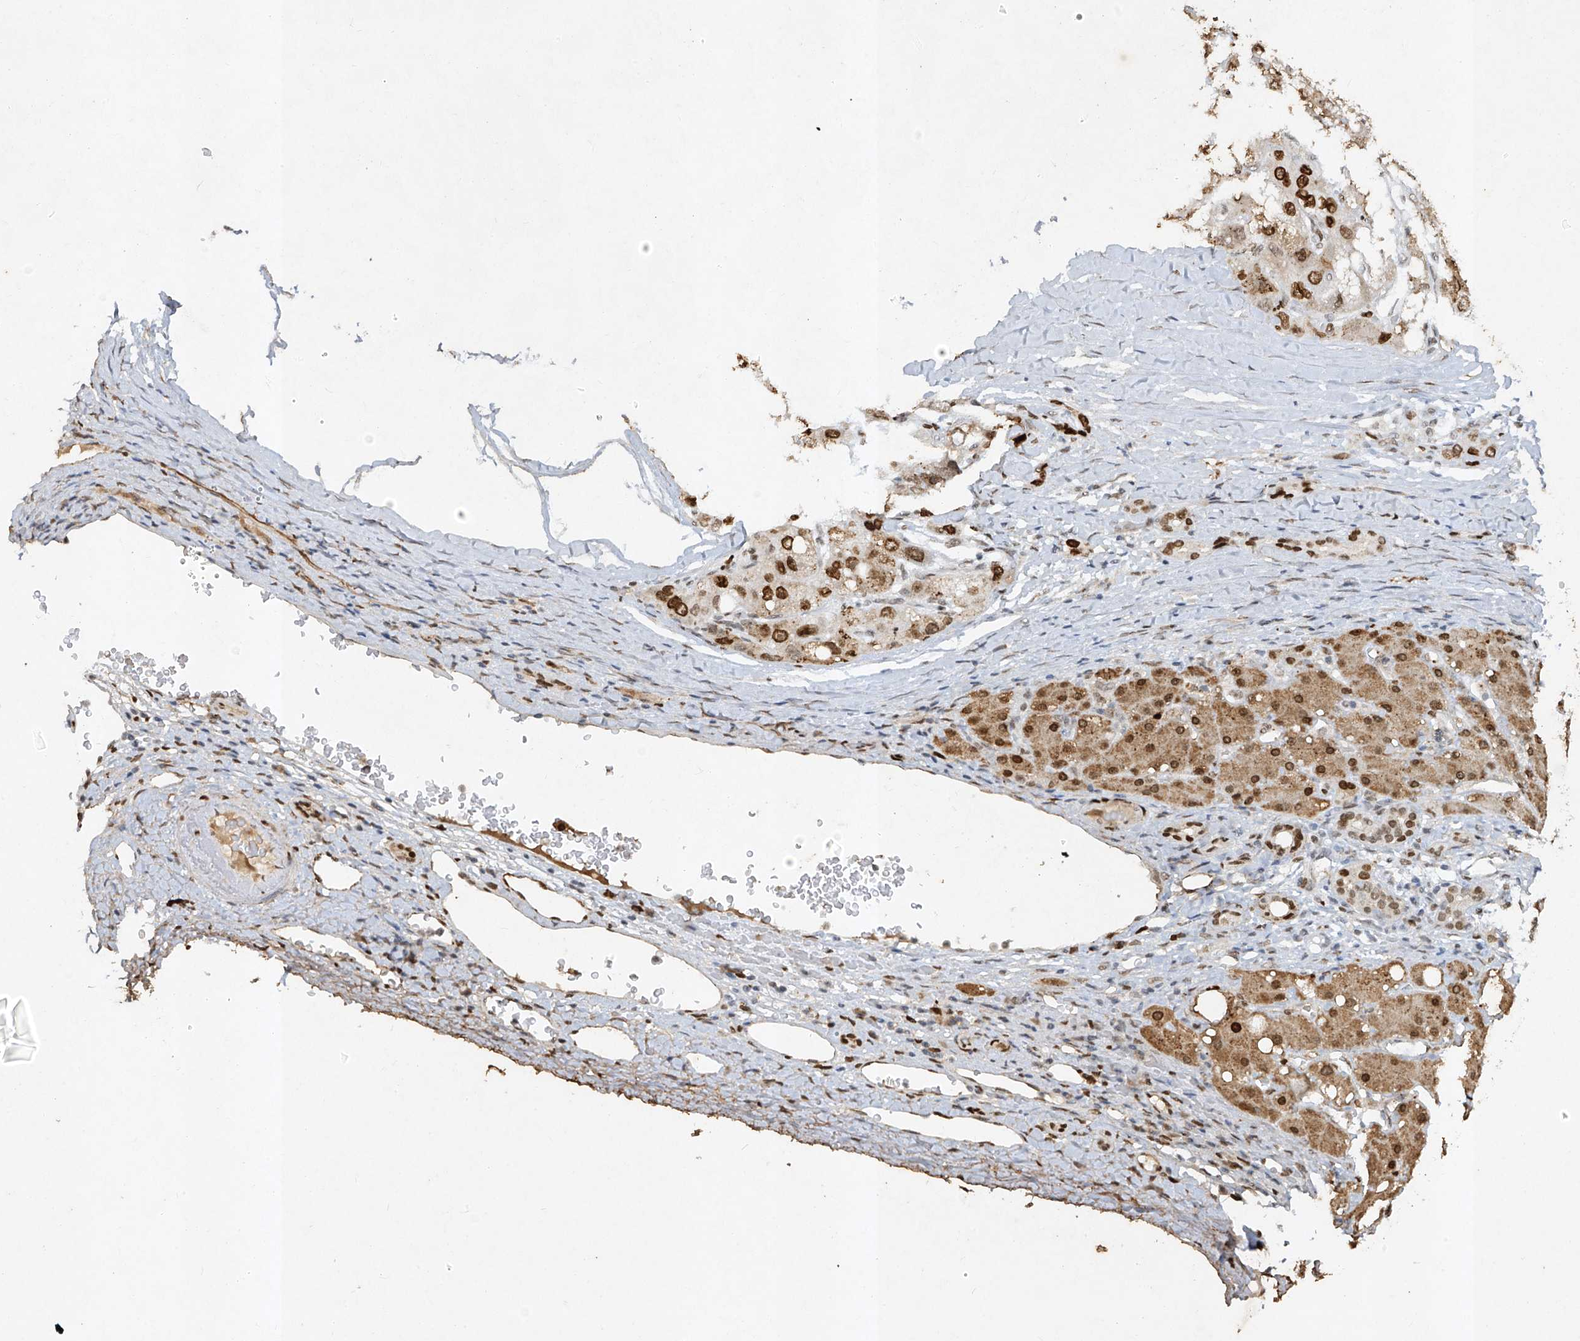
{"staining": {"intensity": "strong", "quantity": ">75%", "location": "nuclear"}, "tissue": "liver cancer", "cell_type": "Tumor cells", "image_type": "cancer", "snomed": [{"axis": "morphology", "description": "Carcinoma, Hepatocellular, NOS"}, {"axis": "topography", "description": "Liver"}], "caption": "This histopathology image shows IHC staining of liver hepatocellular carcinoma, with high strong nuclear staining in about >75% of tumor cells.", "gene": "ATRIP", "patient": {"sex": "male", "age": 80}}